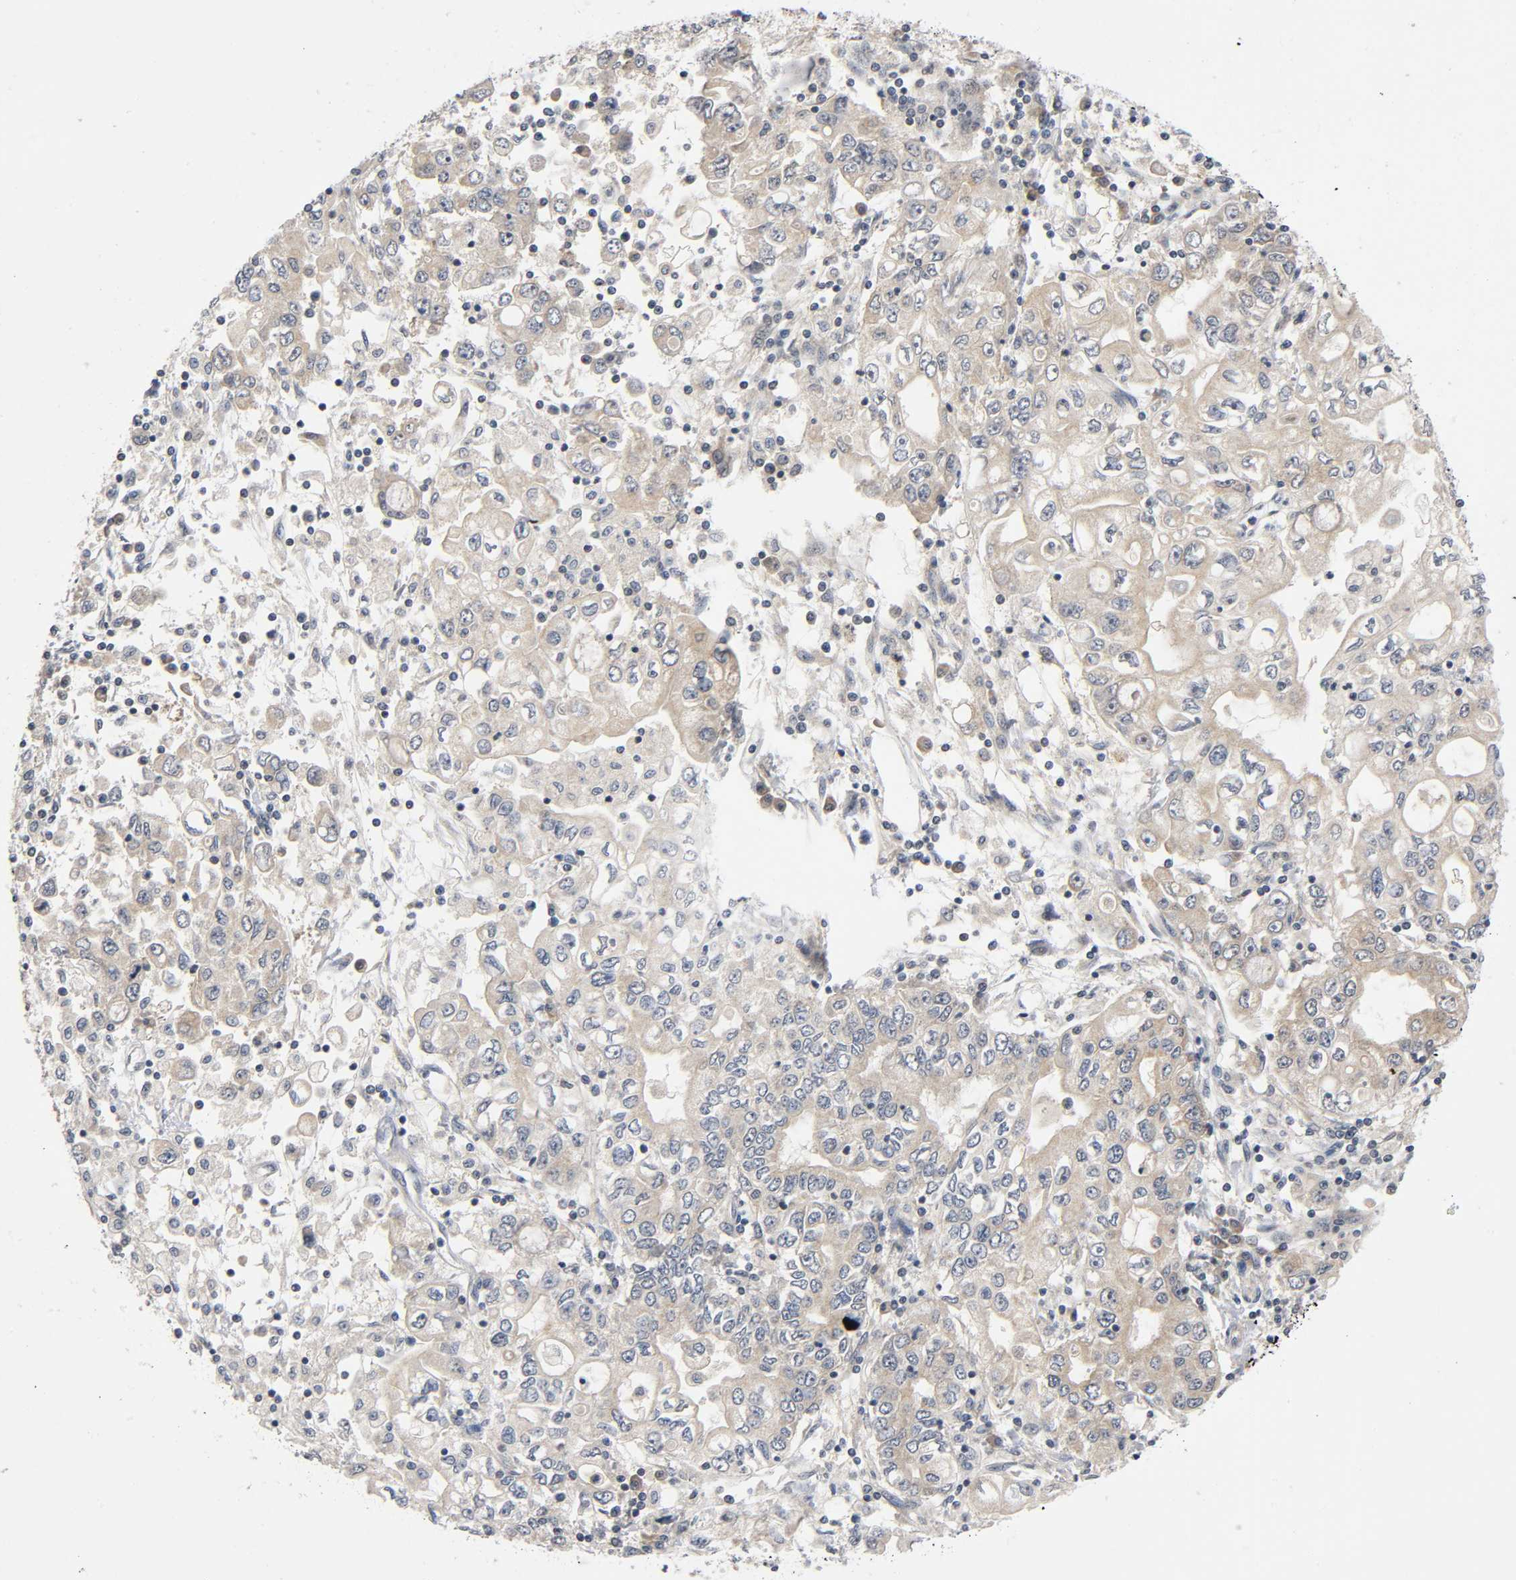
{"staining": {"intensity": "weak", "quantity": ">75%", "location": "cytoplasmic/membranous"}, "tissue": "stomach cancer", "cell_type": "Tumor cells", "image_type": "cancer", "snomed": [{"axis": "morphology", "description": "Adenocarcinoma, NOS"}, {"axis": "topography", "description": "Stomach, lower"}], "caption": "Weak cytoplasmic/membranous expression for a protein is seen in about >75% of tumor cells of stomach cancer using IHC.", "gene": "MAPK8", "patient": {"sex": "female", "age": 72}}